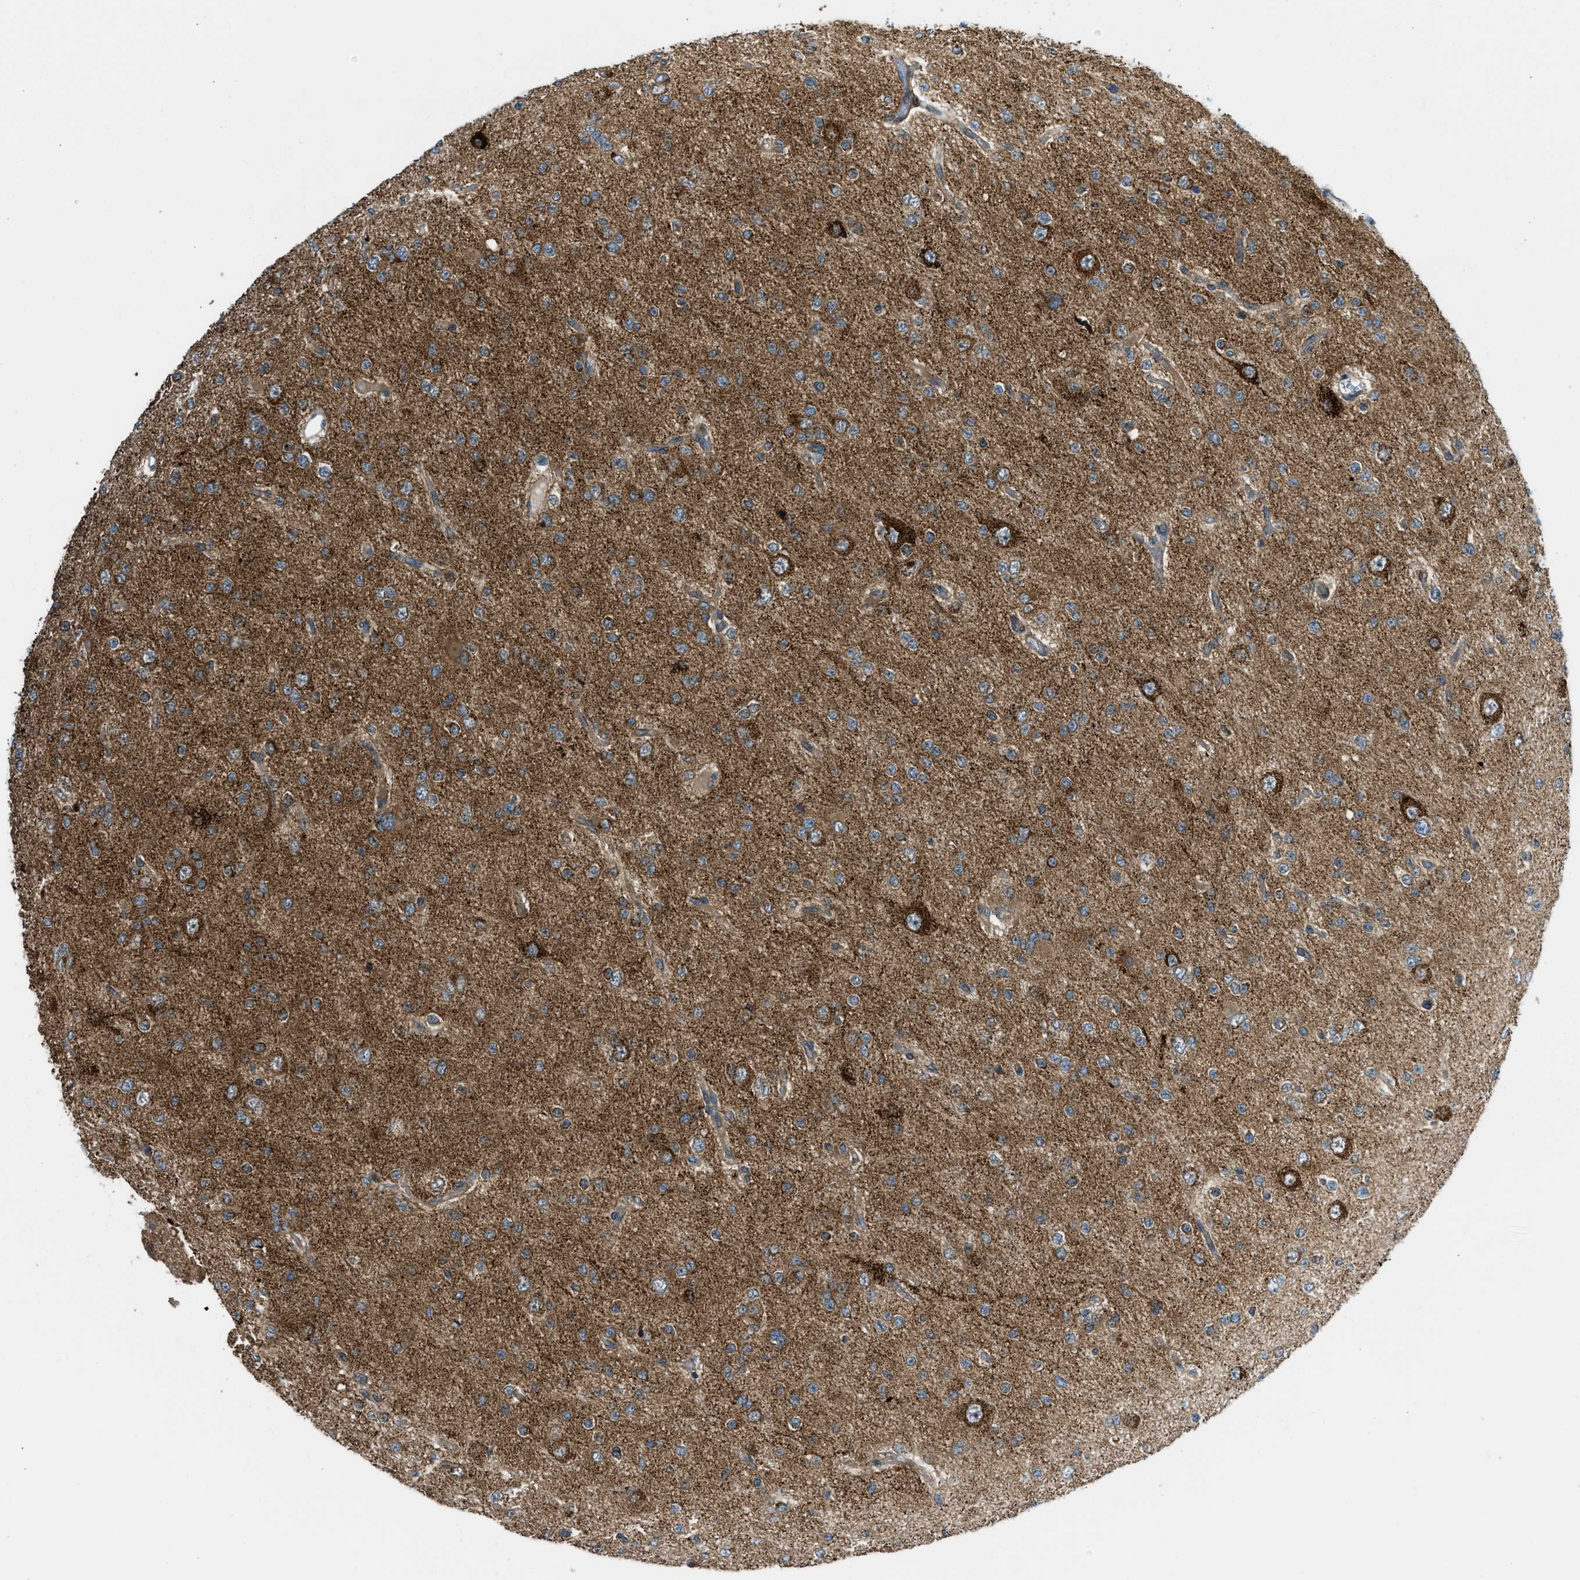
{"staining": {"intensity": "moderate", "quantity": ">75%", "location": "cytoplasmic/membranous"}, "tissue": "glioma", "cell_type": "Tumor cells", "image_type": "cancer", "snomed": [{"axis": "morphology", "description": "Glioma, malignant, Low grade"}, {"axis": "topography", "description": "Brain"}], "caption": "Protein positivity by immunohistochemistry (IHC) displays moderate cytoplasmic/membranous expression in about >75% of tumor cells in malignant low-grade glioma. Ihc stains the protein in brown and the nuclei are stained blue.", "gene": "SESN2", "patient": {"sex": "male", "age": 38}}